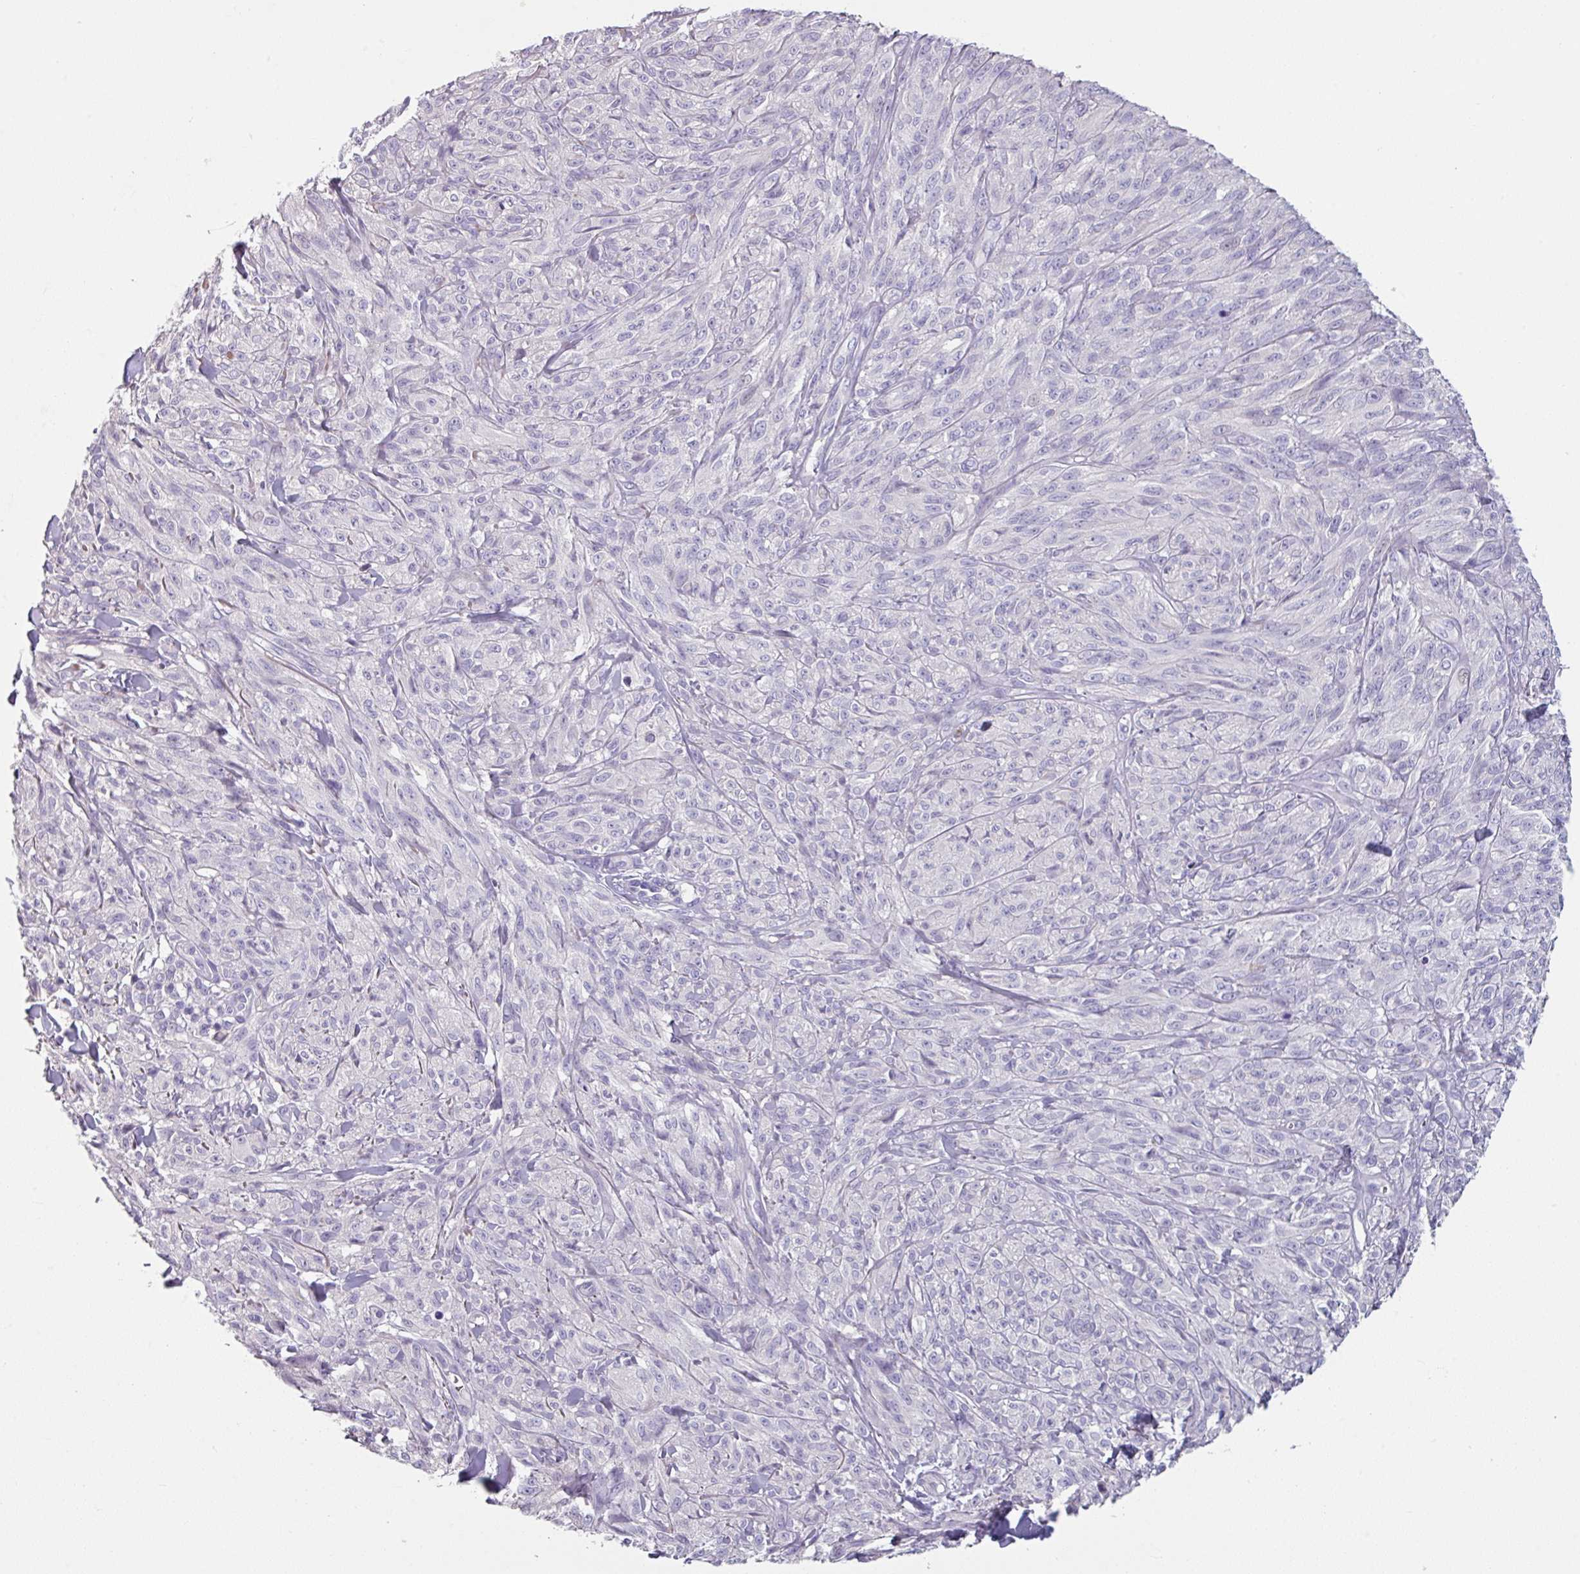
{"staining": {"intensity": "negative", "quantity": "none", "location": "none"}, "tissue": "melanoma", "cell_type": "Tumor cells", "image_type": "cancer", "snomed": [{"axis": "morphology", "description": "Malignant melanoma, NOS"}, {"axis": "topography", "description": "Skin of upper arm"}], "caption": "DAB immunohistochemical staining of human melanoma shows no significant staining in tumor cells.", "gene": "TMEM132A", "patient": {"sex": "female", "age": 65}}